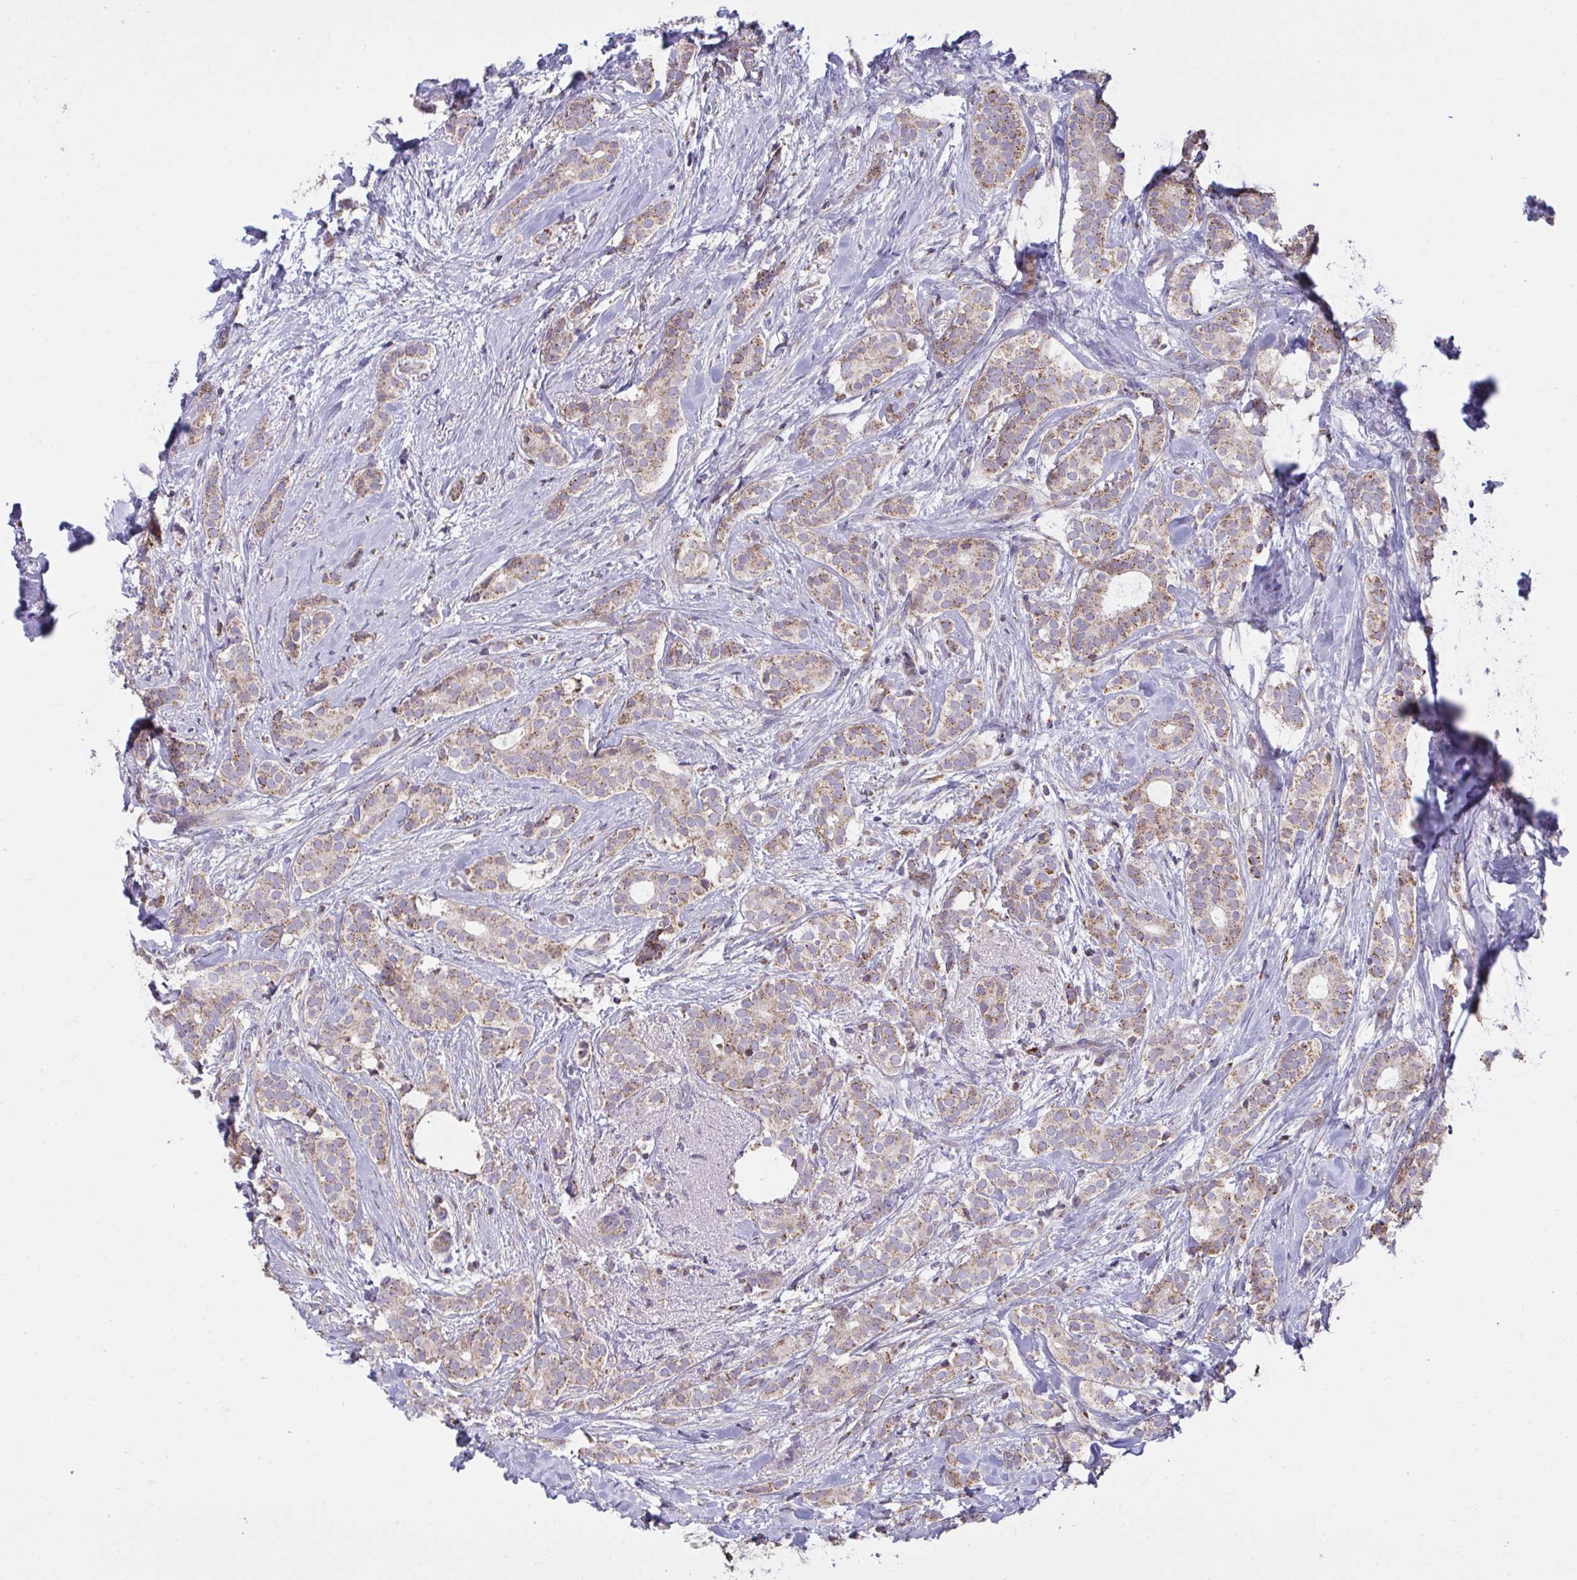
{"staining": {"intensity": "moderate", "quantity": ">75%", "location": "cytoplasmic/membranous"}, "tissue": "breast cancer", "cell_type": "Tumor cells", "image_type": "cancer", "snomed": [{"axis": "morphology", "description": "Duct carcinoma"}, {"axis": "topography", "description": "Breast"}], "caption": "IHC (DAB) staining of breast cancer (intraductal carcinoma) demonstrates moderate cytoplasmic/membranous protein positivity in approximately >75% of tumor cells.", "gene": "MICOS10", "patient": {"sex": "female", "age": 65}}